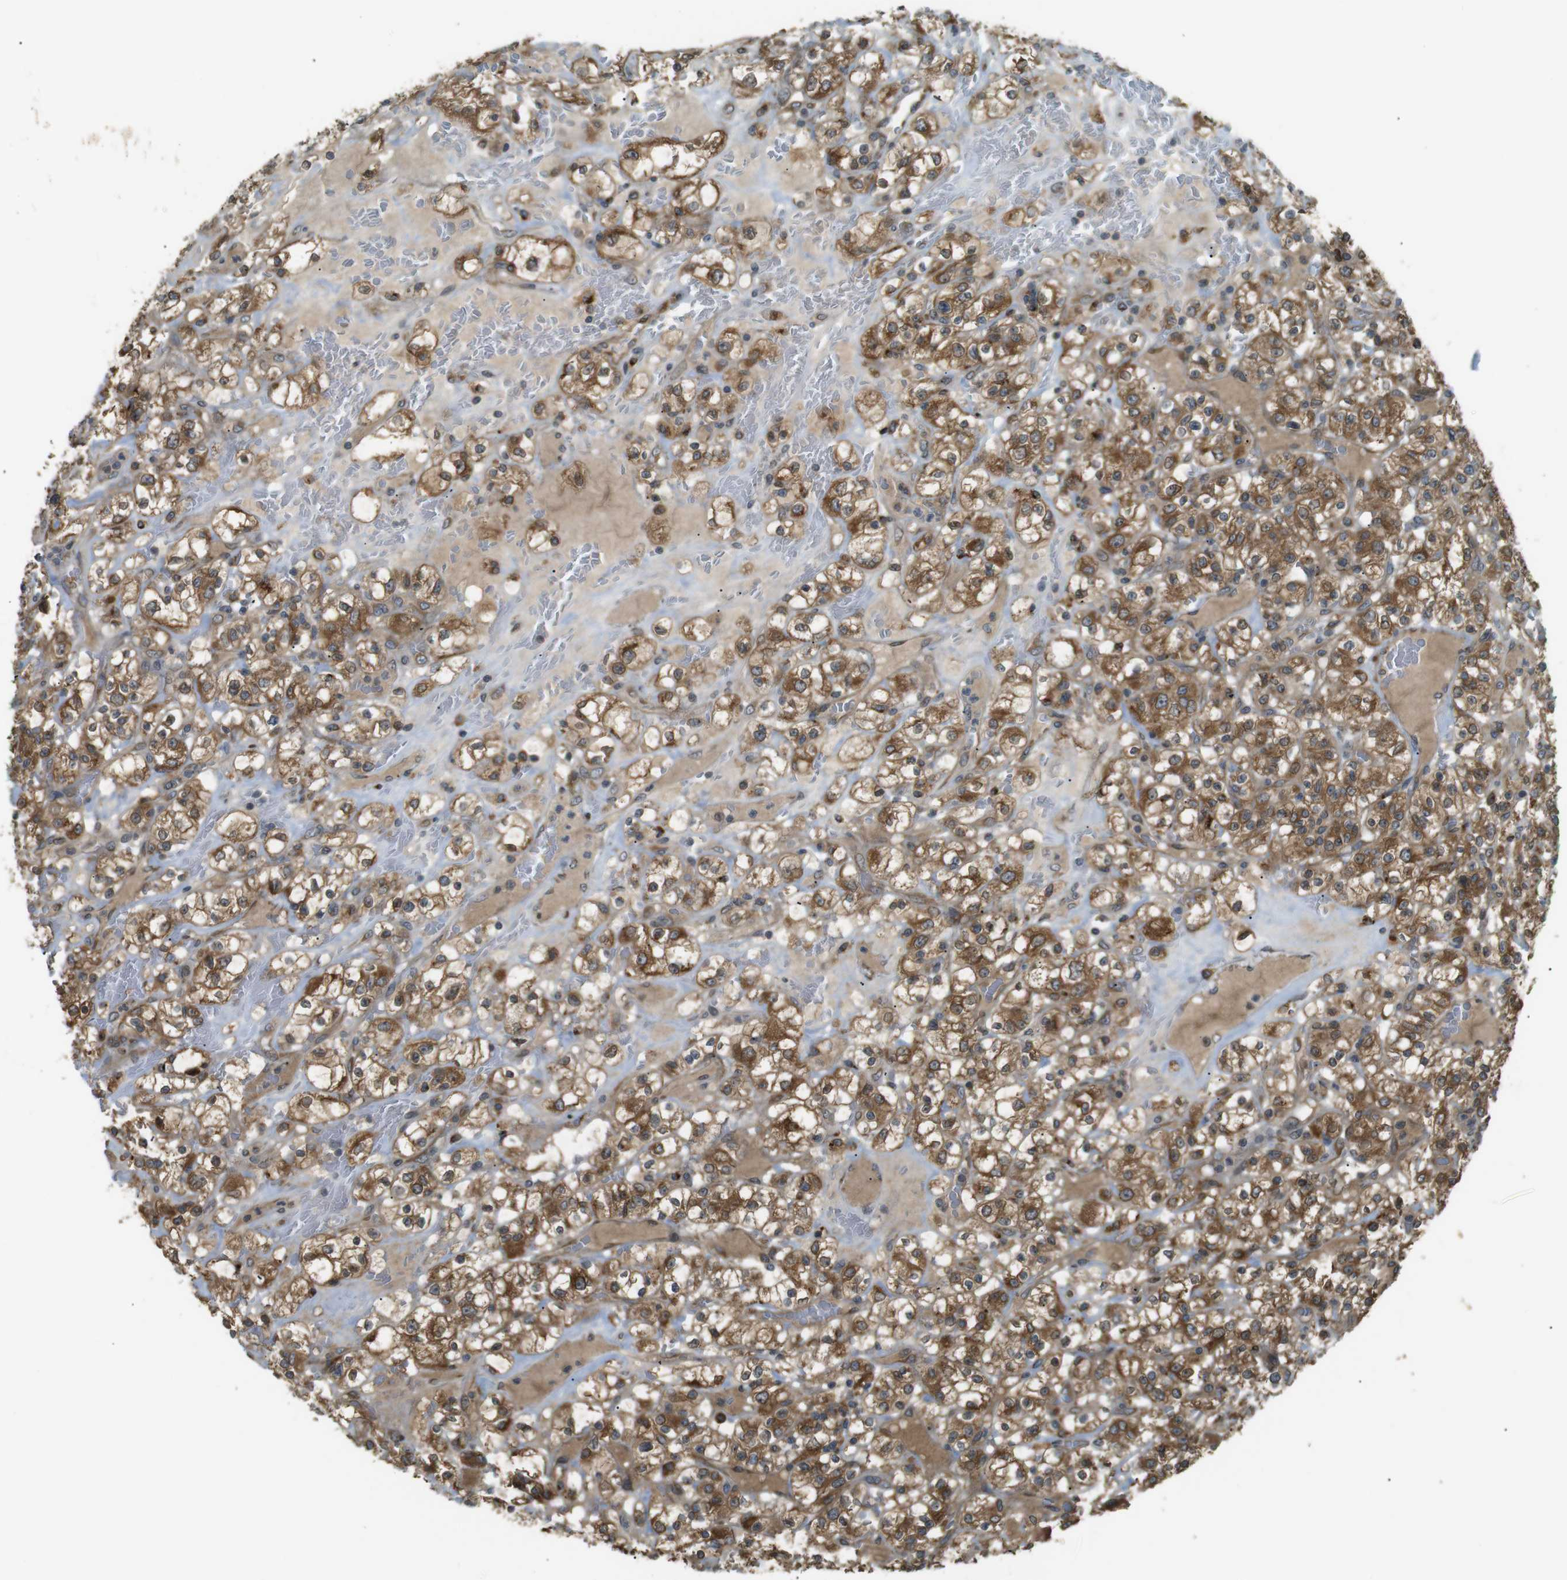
{"staining": {"intensity": "moderate", "quantity": ">75%", "location": "cytoplasmic/membranous"}, "tissue": "renal cancer", "cell_type": "Tumor cells", "image_type": "cancer", "snomed": [{"axis": "morphology", "description": "Normal tissue, NOS"}, {"axis": "morphology", "description": "Adenocarcinoma, NOS"}, {"axis": "topography", "description": "Kidney"}], "caption": "Immunohistochemistry (IHC) photomicrograph of neoplastic tissue: human renal cancer stained using IHC shows medium levels of moderate protein expression localized specifically in the cytoplasmic/membranous of tumor cells, appearing as a cytoplasmic/membranous brown color.", "gene": "TMED4", "patient": {"sex": "female", "age": 72}}